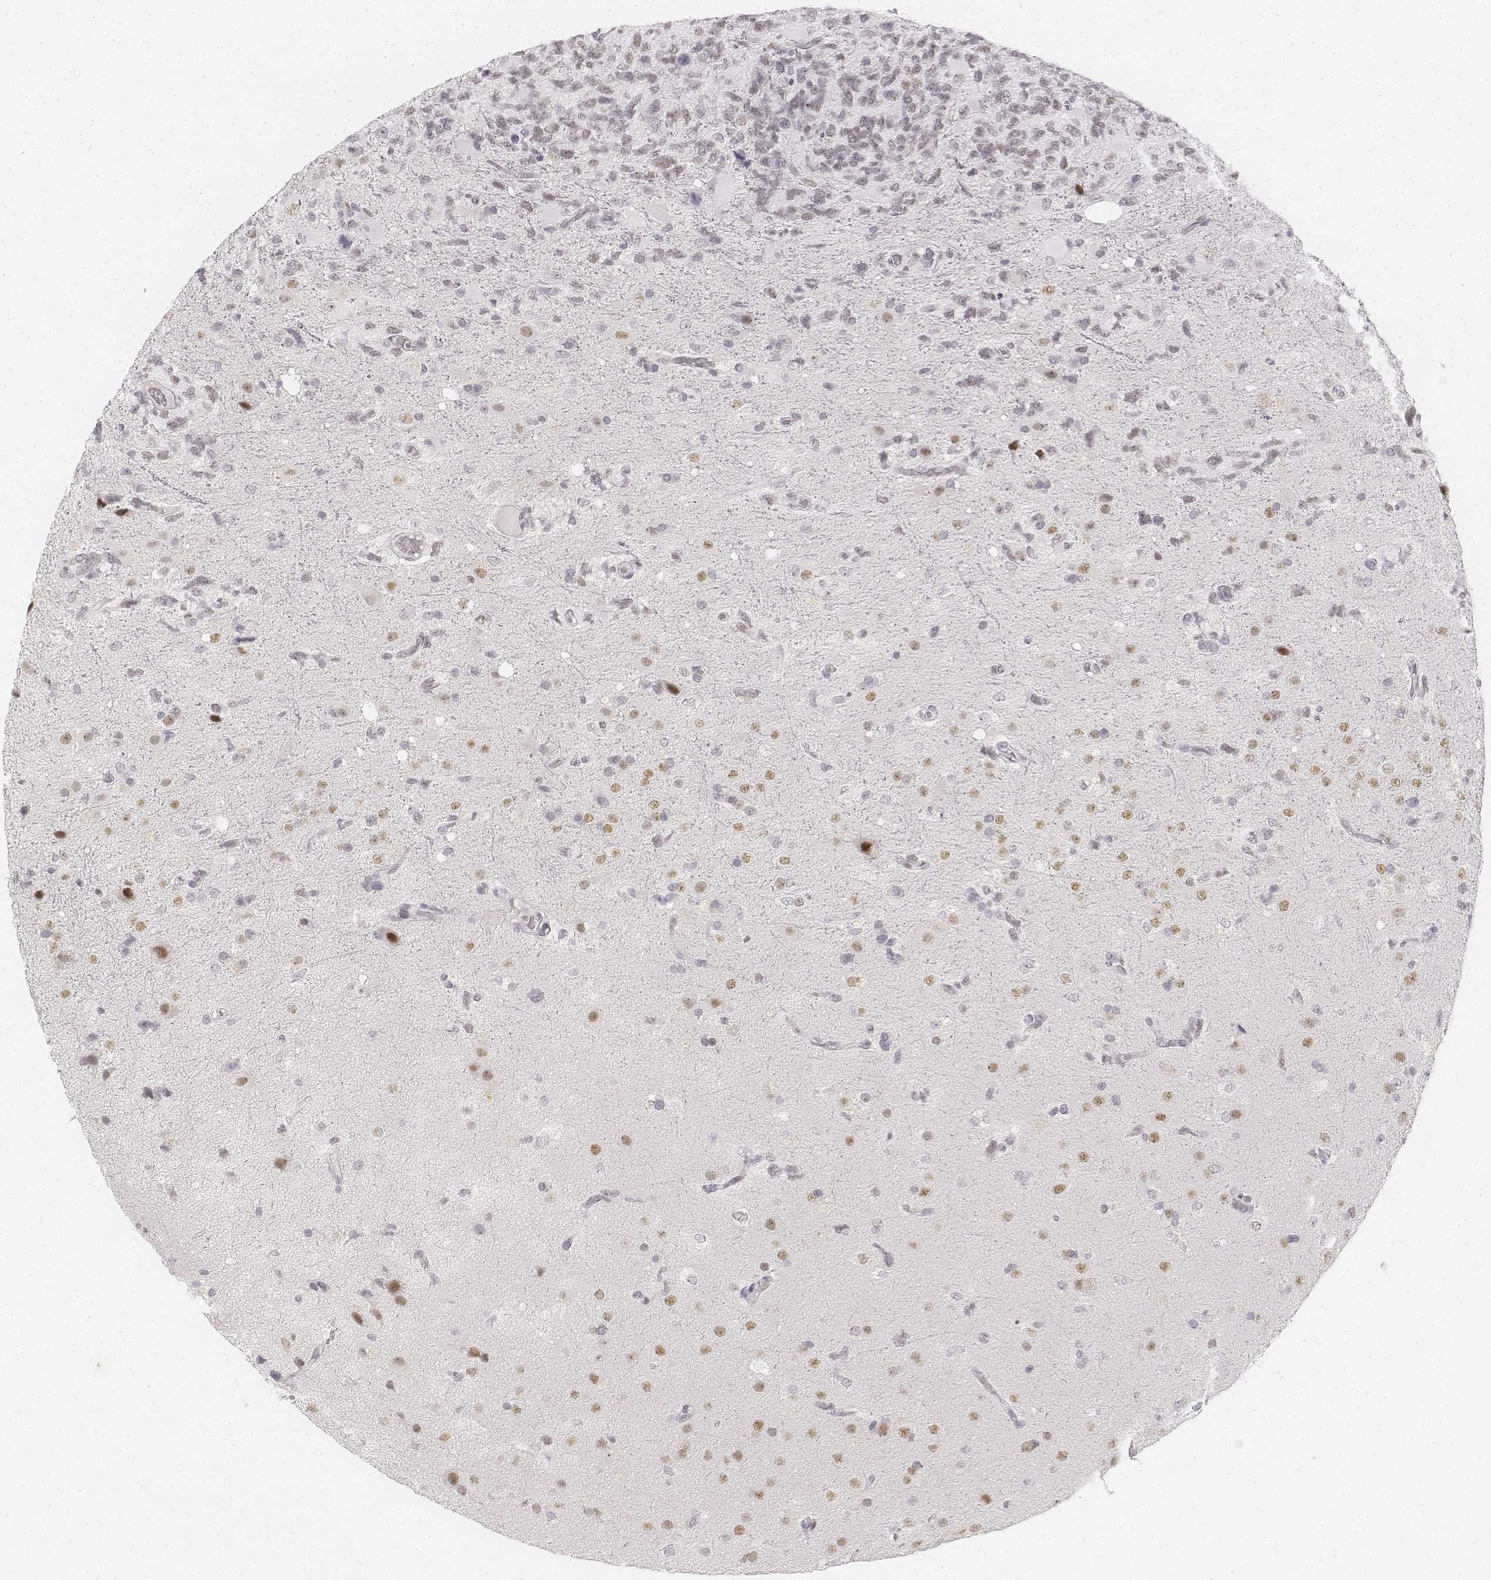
{"staining": {"intensity": "negative", "quantity": "none", "location": "none"}, "tissue": "glioma", "cell_type": "Tumor cells", "image_type": "cancer", "snomed": [{"axis": "morphology", "description": "Glioma, malignant, High grade"}, {"axis": "topography", "description": "Brain"}], "caption": "Human malignant glioma (high-grade) stained for a protein using immunohistochemistry (IHC) exhibits no positivity in tumor cells.", "gene": "KRTAP2-1", "patient": {"sex": "female", "age": 71}}